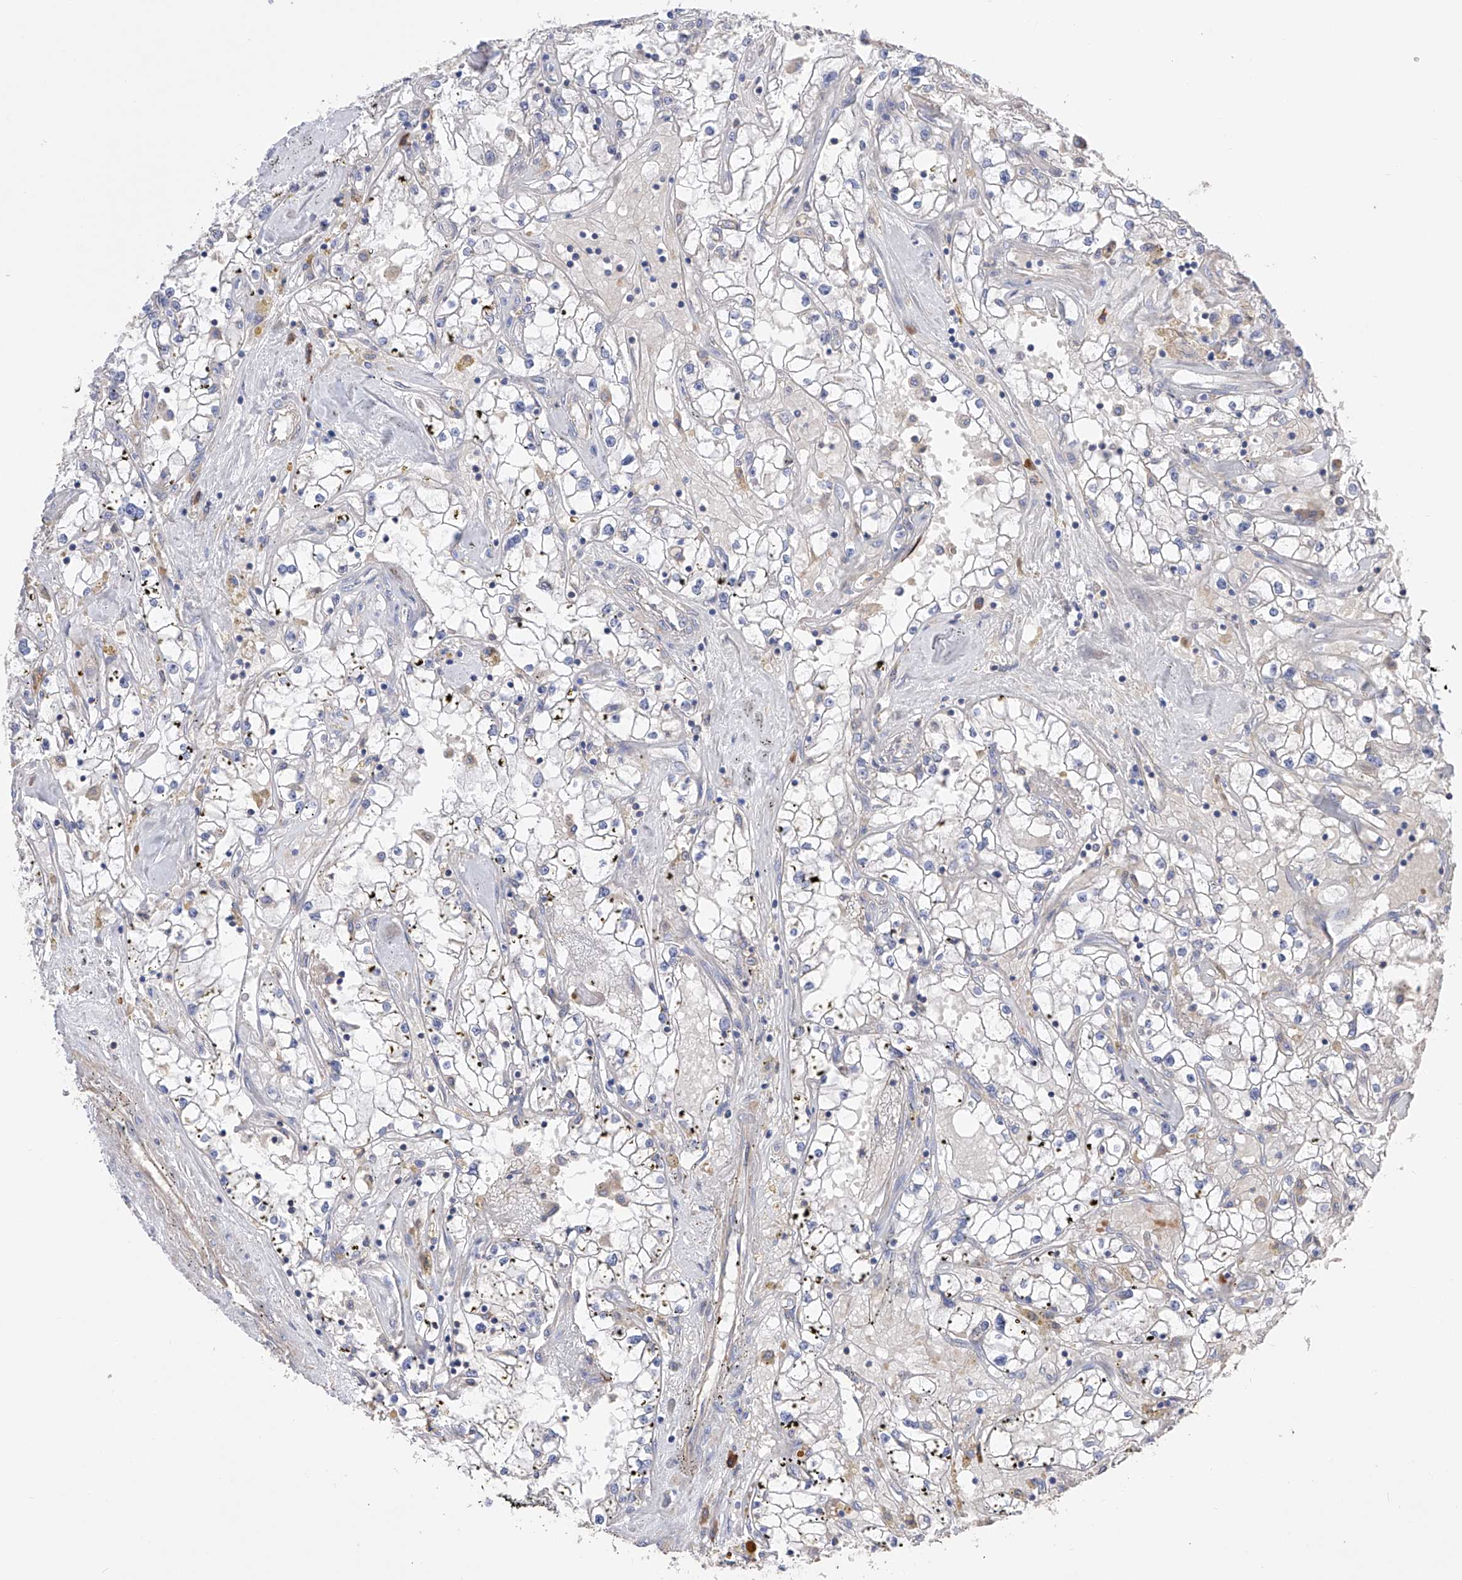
{"staining": {"intensity": "negative", "quantity": "none", "location": "none"}, "tissue": "renal cancer", "cell_type": "Tumor cells", "image_type": "cancer", "snomed": [{"axis": "morphology", "description": "Adenocarcinoma, NOS"}, {"axis": "topography", "description": "Kidney"}], "caption": "Adenocarcinoma (renal) was stained to show a protein in brown. There is no significant staining in tumor cells. Nuclei are stained in blue.", "gene": "NFATC4", "patient": {"sex": "male", "age": 56}}